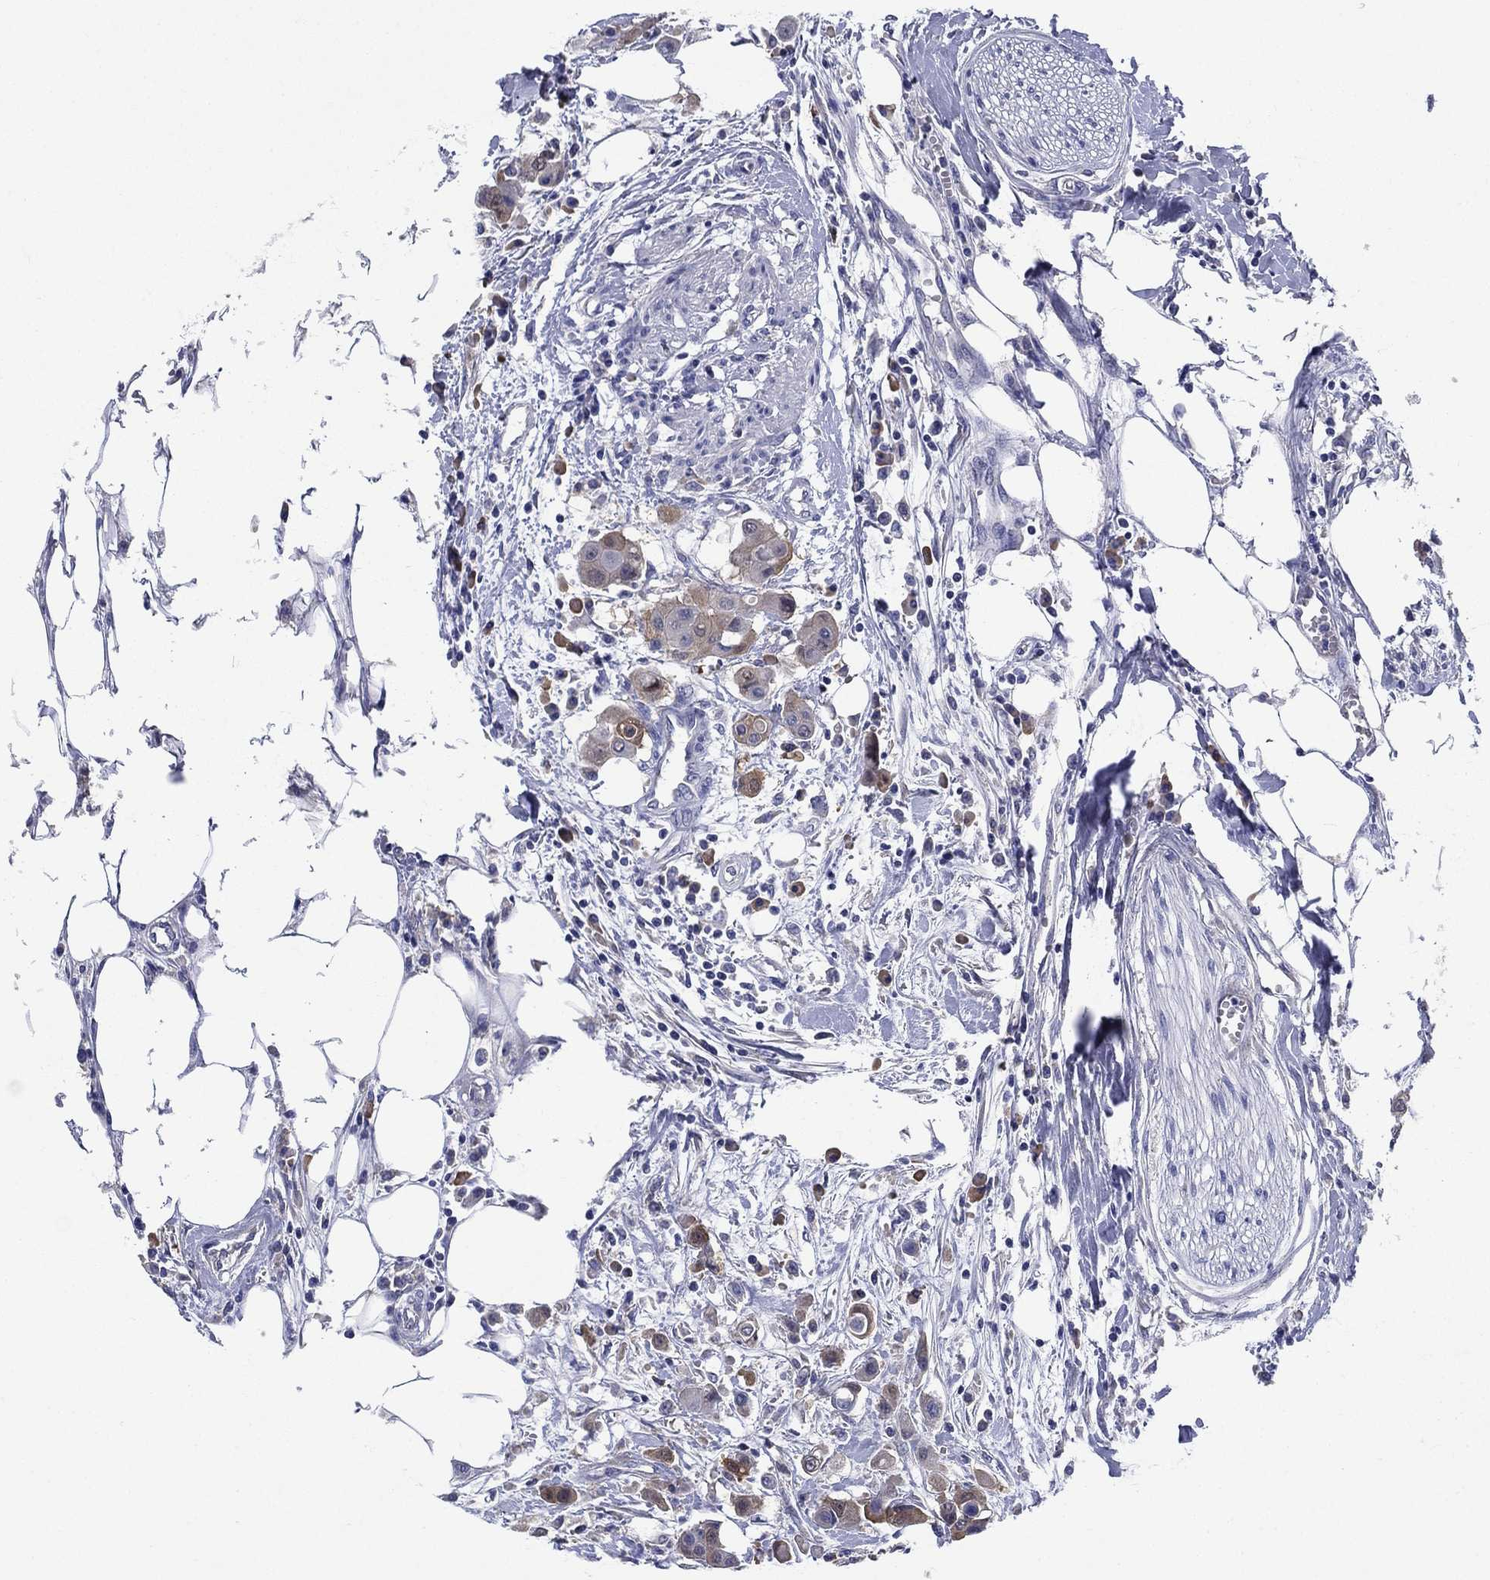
{"staining": {"intensity": "weak", "quantity": "<25%", "location": "cytoplasmic/membranous"}, "tissue": "carcinoid", "cell_type": "Tumor cells", "image_type": "cancer", "snomed": [{"axis": "morphology", "description": "Carcinoid, malignant, NOS"}, {"axis": "topography", "description": "Colon"}], "caption": "High power microscopy micrograph of an immunohistochemistry (IHC) histopathology image of carcinoid (malignant), revealing no significant staining in tumor cells.", "gene": "SULT2B1", "patient": {"sex": "male", "age": 81}}